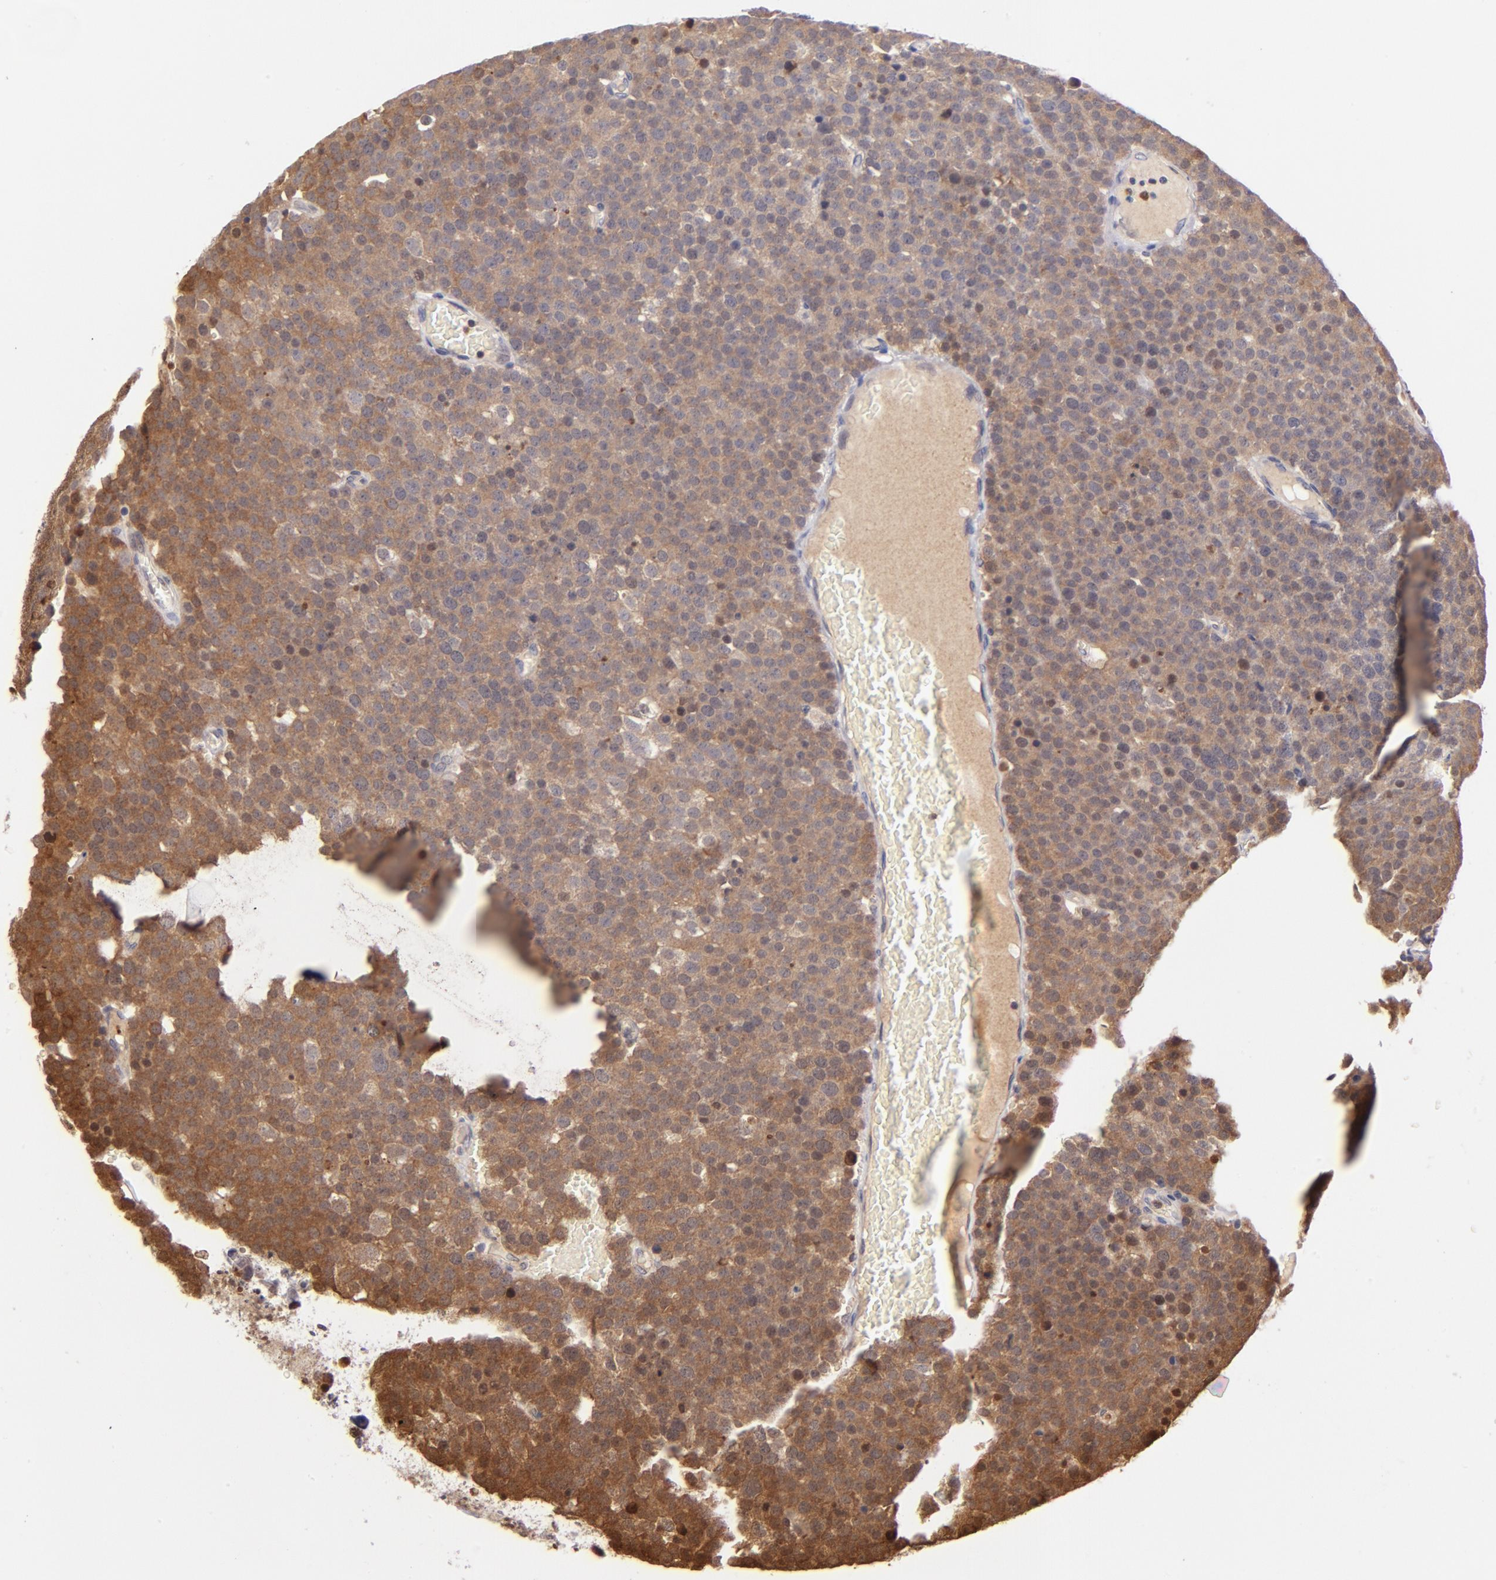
{"staining": {"intensity": "moderate", "quantity": ">75%", "location": "cytoplasmic/membranous"}, "tissue": "testis cancer", "cell_type": "Tumor cells", "image_type": "cancer", "snomed": [{"axis": "morphology", "description": "Seminoma, NOS"}, {"axis": "topography", "description": "Testis"}], "caption": "Protein expression by IHC exhibits moderate cytoplasmic/membranous staining in about >75% of tumor cells in seminoma (testis).", "gene": "YWHAB", "patient": {"sex": "male", "age": 71}}